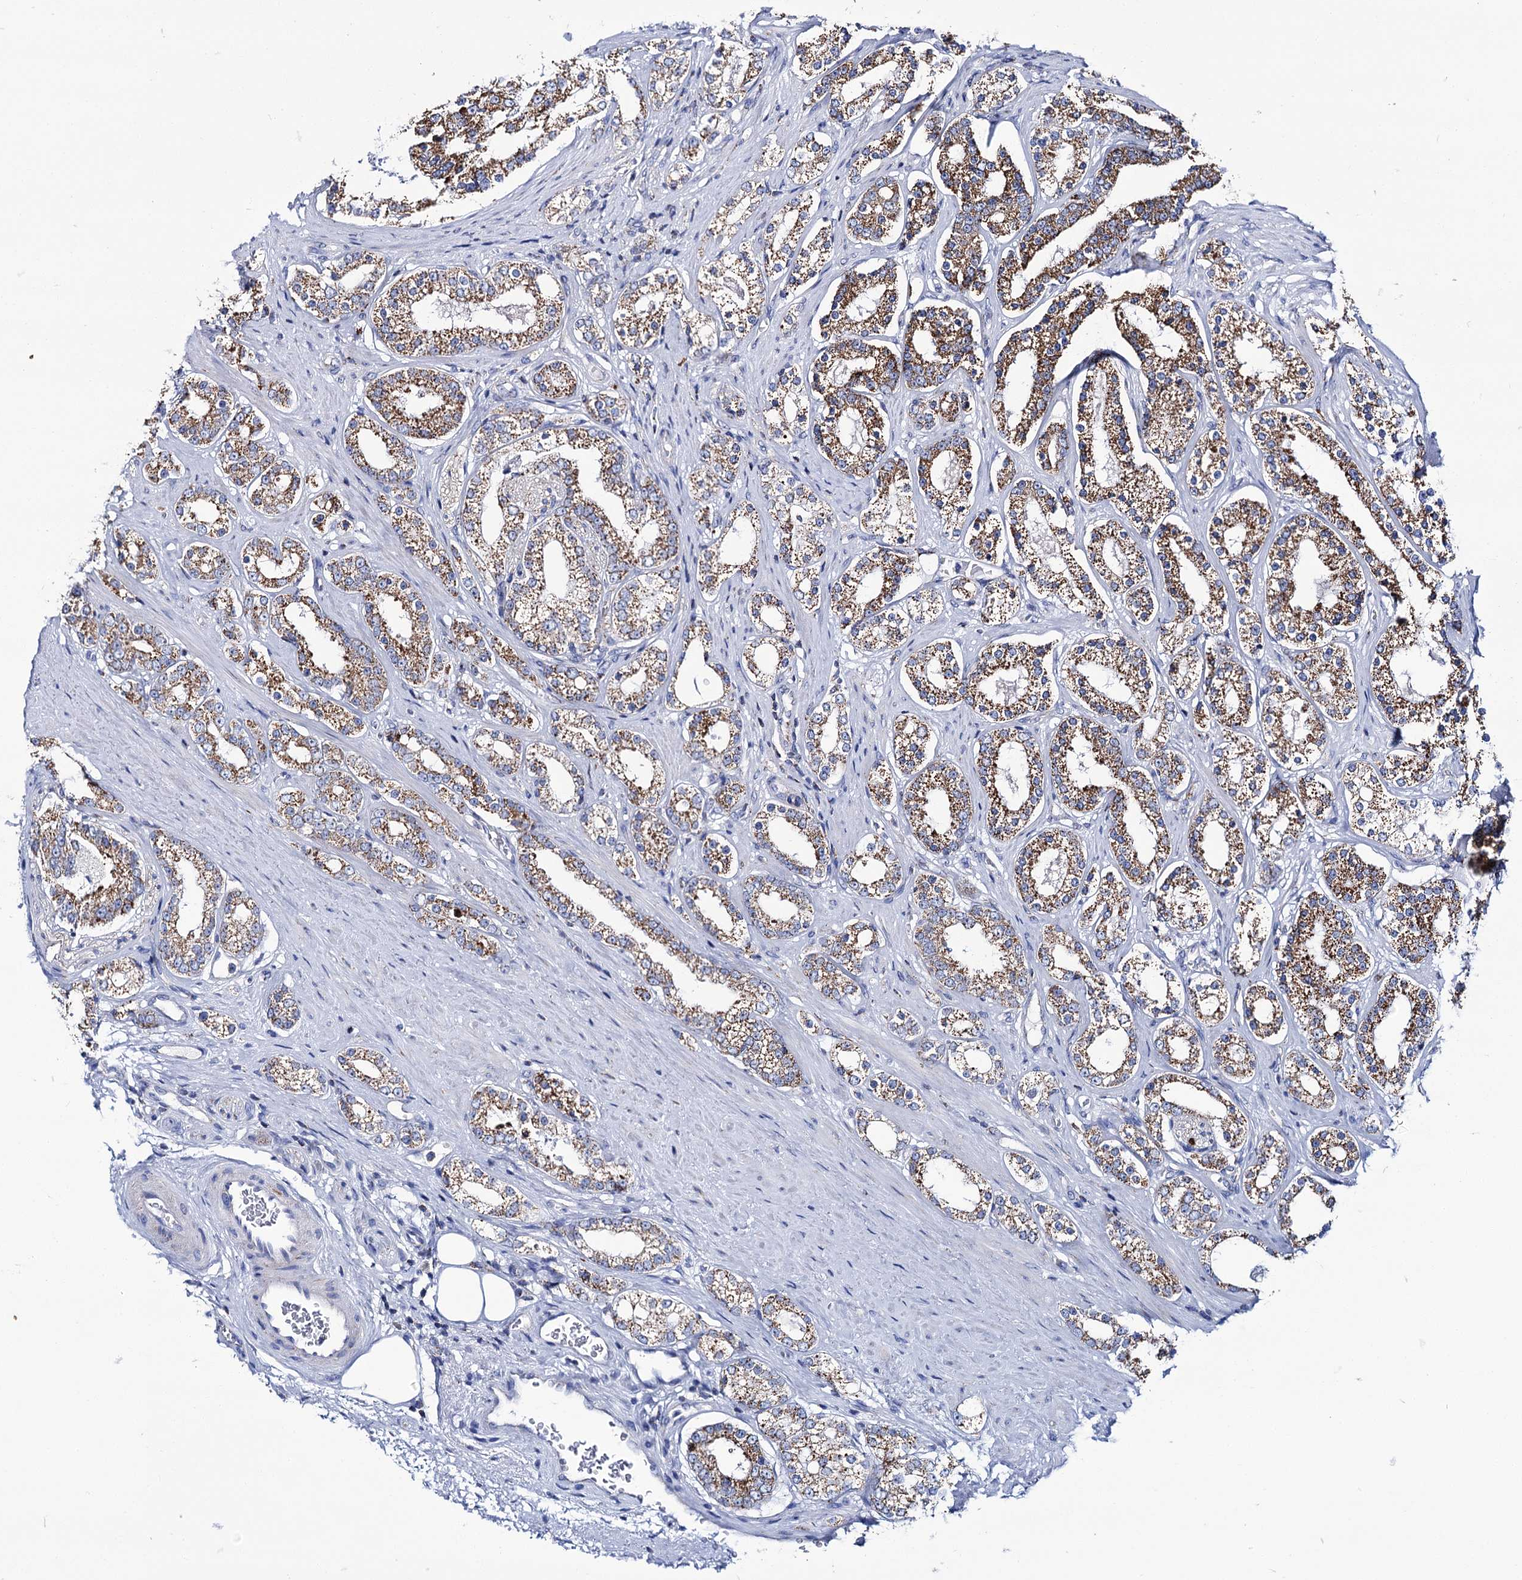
{"staining": {"intensity": "moderate", "quantity": ">75%", "location": "cytoplasmic/membranous"}, "tissue": "prostate cancer", "cell_type": "Tumor cells", "image_type": "cancer", "snomed": [{"axis": "morphology", "description": "Normal tissue, NOS"}, {"axis": "morphology", "description": "Adenocarcinoma, High grade"}, {"axis": "topography", "description": "Prostate"}], "caption": "Protein expression analysis of prostate adenocarcinoma (high-grade) reveals moderate cytoplasmic/membranous expression in about >75% of tumor cells.", "gene": "UBASH3B", "patient": {"sex": "male", "age": 83}}